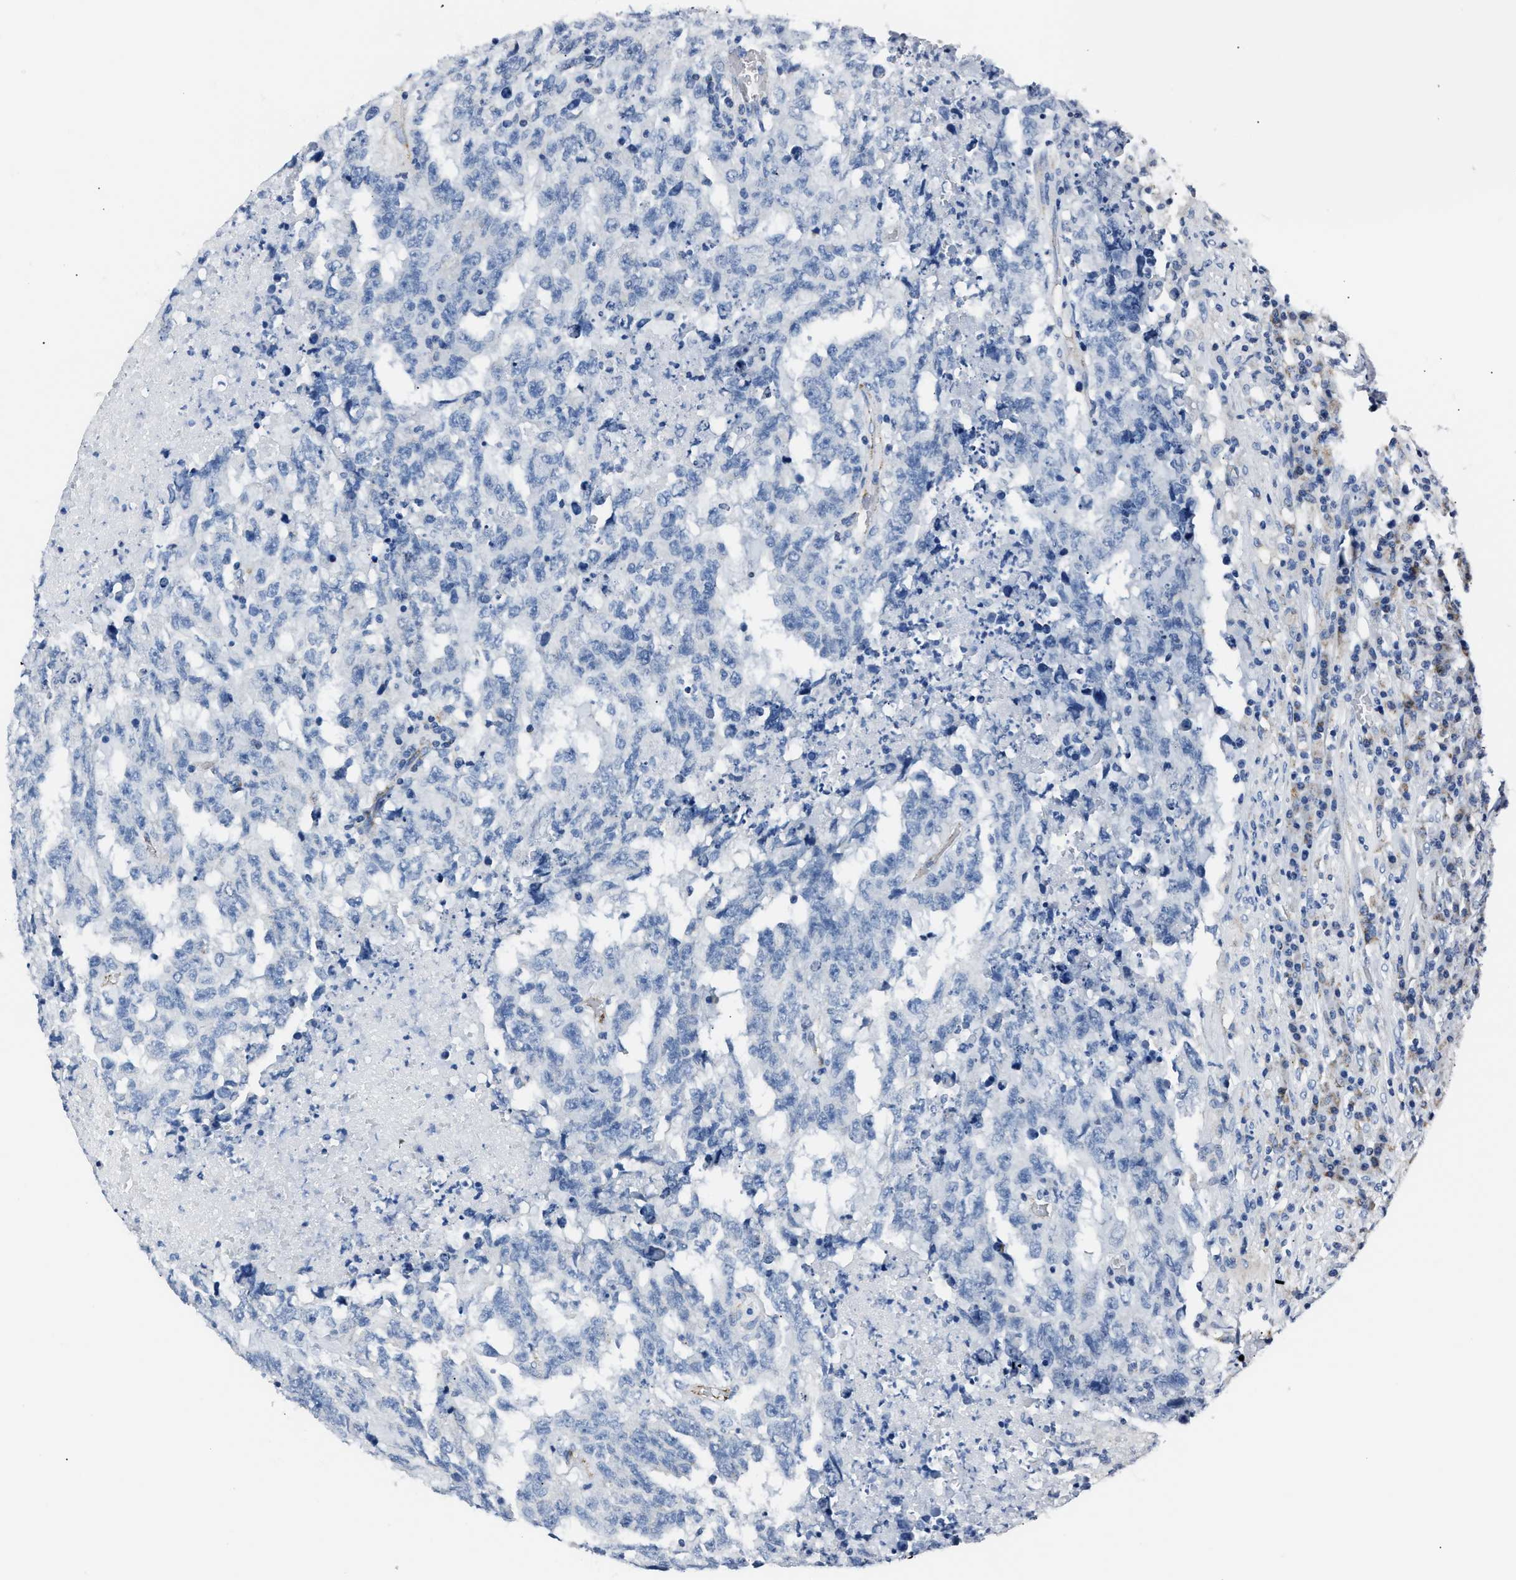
{"staining": {"intensity": "negative", "quantity": "none", "location": "none"}, "tissue": "testis cancer", "cell_type": "Tumor cells", "image_type": "cancer", "snomed": [{"axis": "morphology", "description": "Necrosis, NOS"}, {"axis": "morphology", "description": "Carcinoma, Embryonal, NOS"}, {"axis": "topography", "description": "Testis"}], "caption": "Immunohistochemical staining of human testis cancer (embryonal carcinoma) demonstrates no significant staining in tumor cells. (Brightfield microscopy of DAB (3,3'-diaminobenzidine) IHC at high magnification).", "gene": "AMACR", "patient": {"sex": "male", "age": 19}}